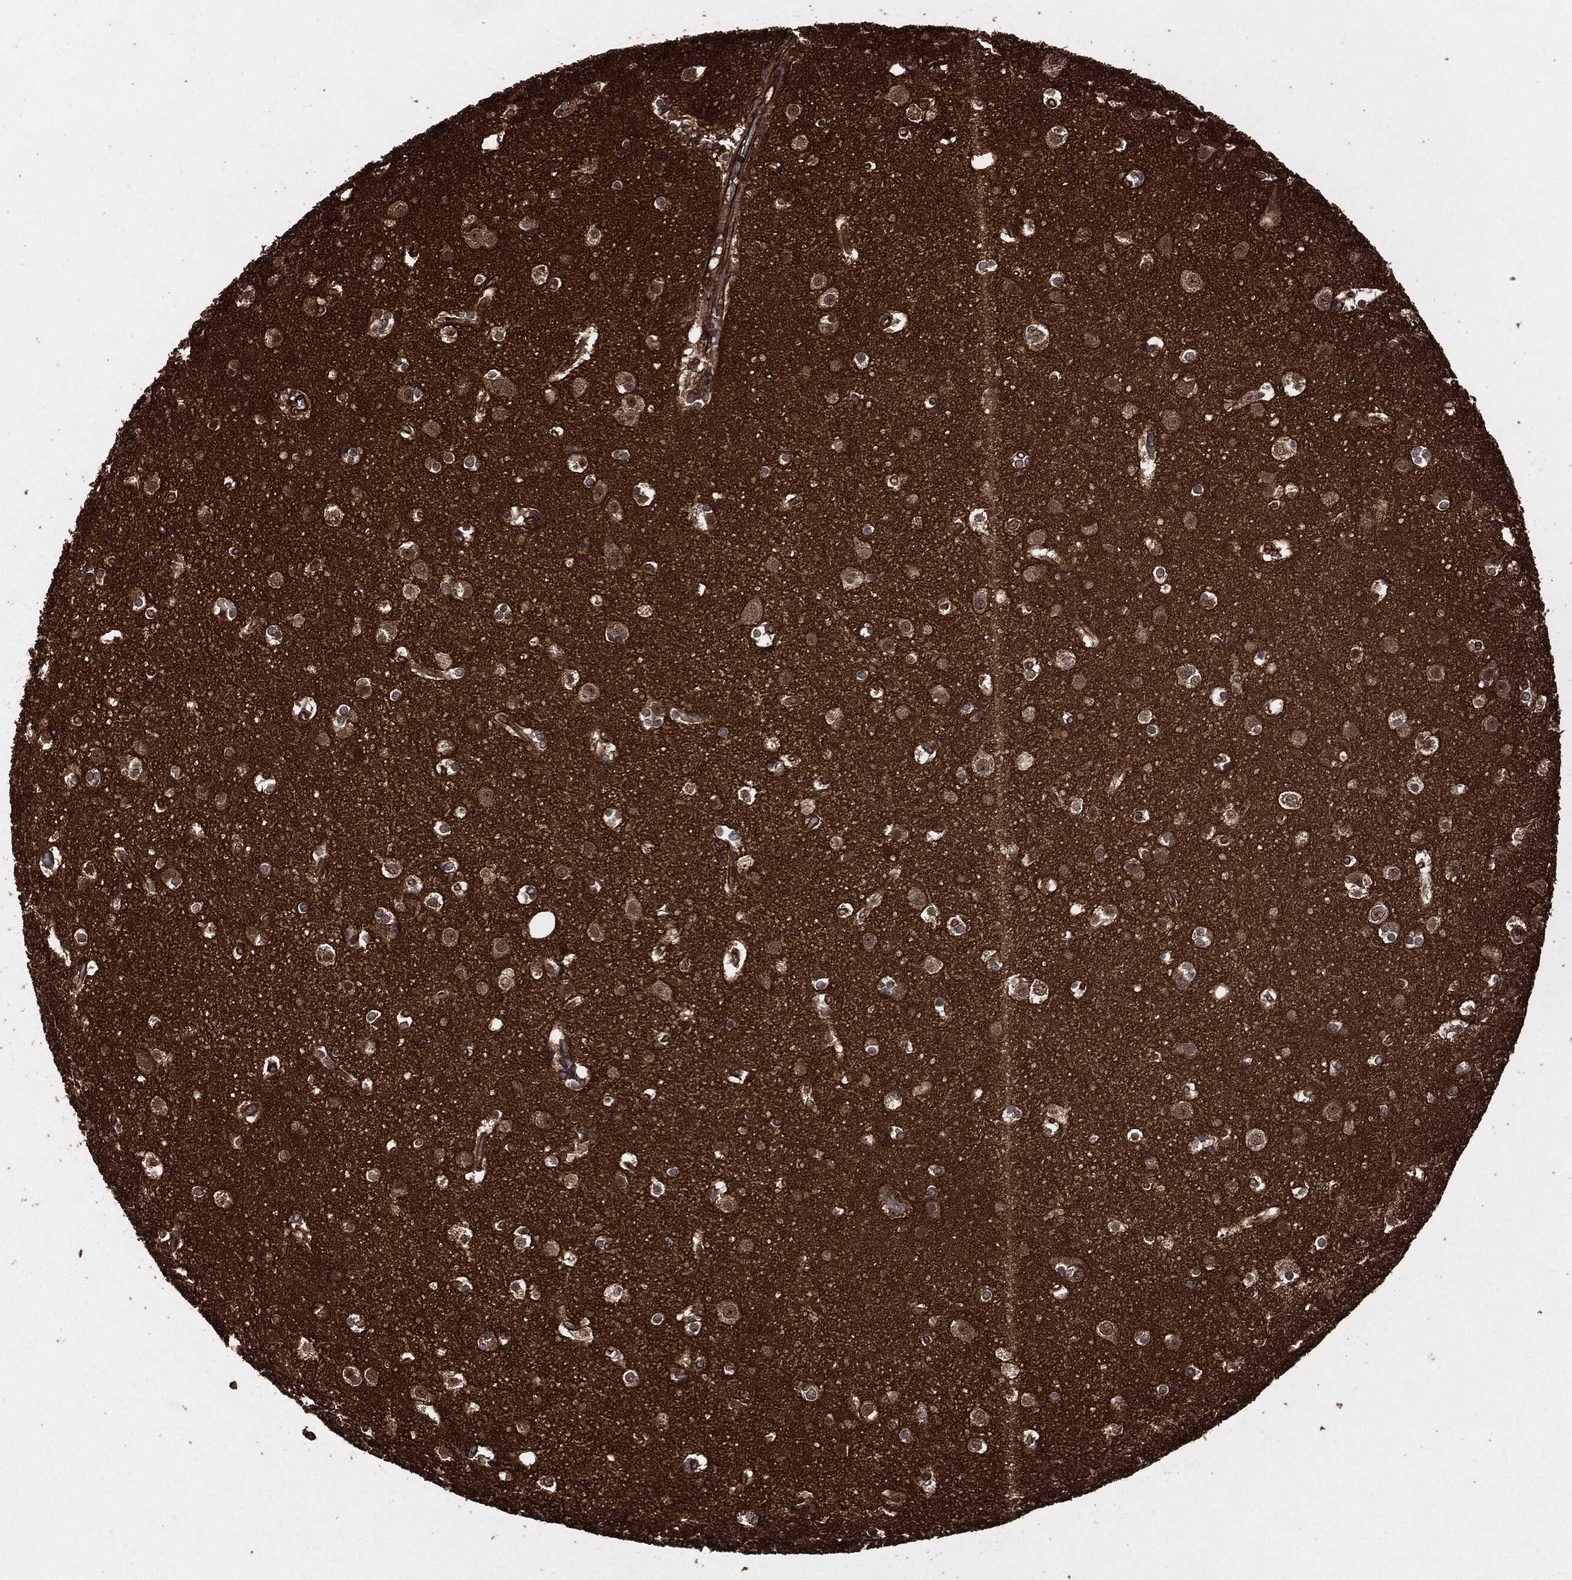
{"staining": {"intensity": "strong", "quantity": "25%-75%", "location": "cytoplasmic/membranous"}, "tissue": "cerebral cortex", "cell_type": "Endothelial cells", "image_type": "normal", "snomed": [{"axis": "morphology", "description": "Normal tissue, NOS"}, {"axis": "topography", "description": "Cerebral cortex"}], "caption": "This is a photomicrograph of immunohistochemistry (IHC) staining of benign cerebral cortex, which shows strong staining in the cytoplasmic/membranous of endothelial cells.", "gene": "HRAS", "patient": {"sex": "female", "age": 52}}